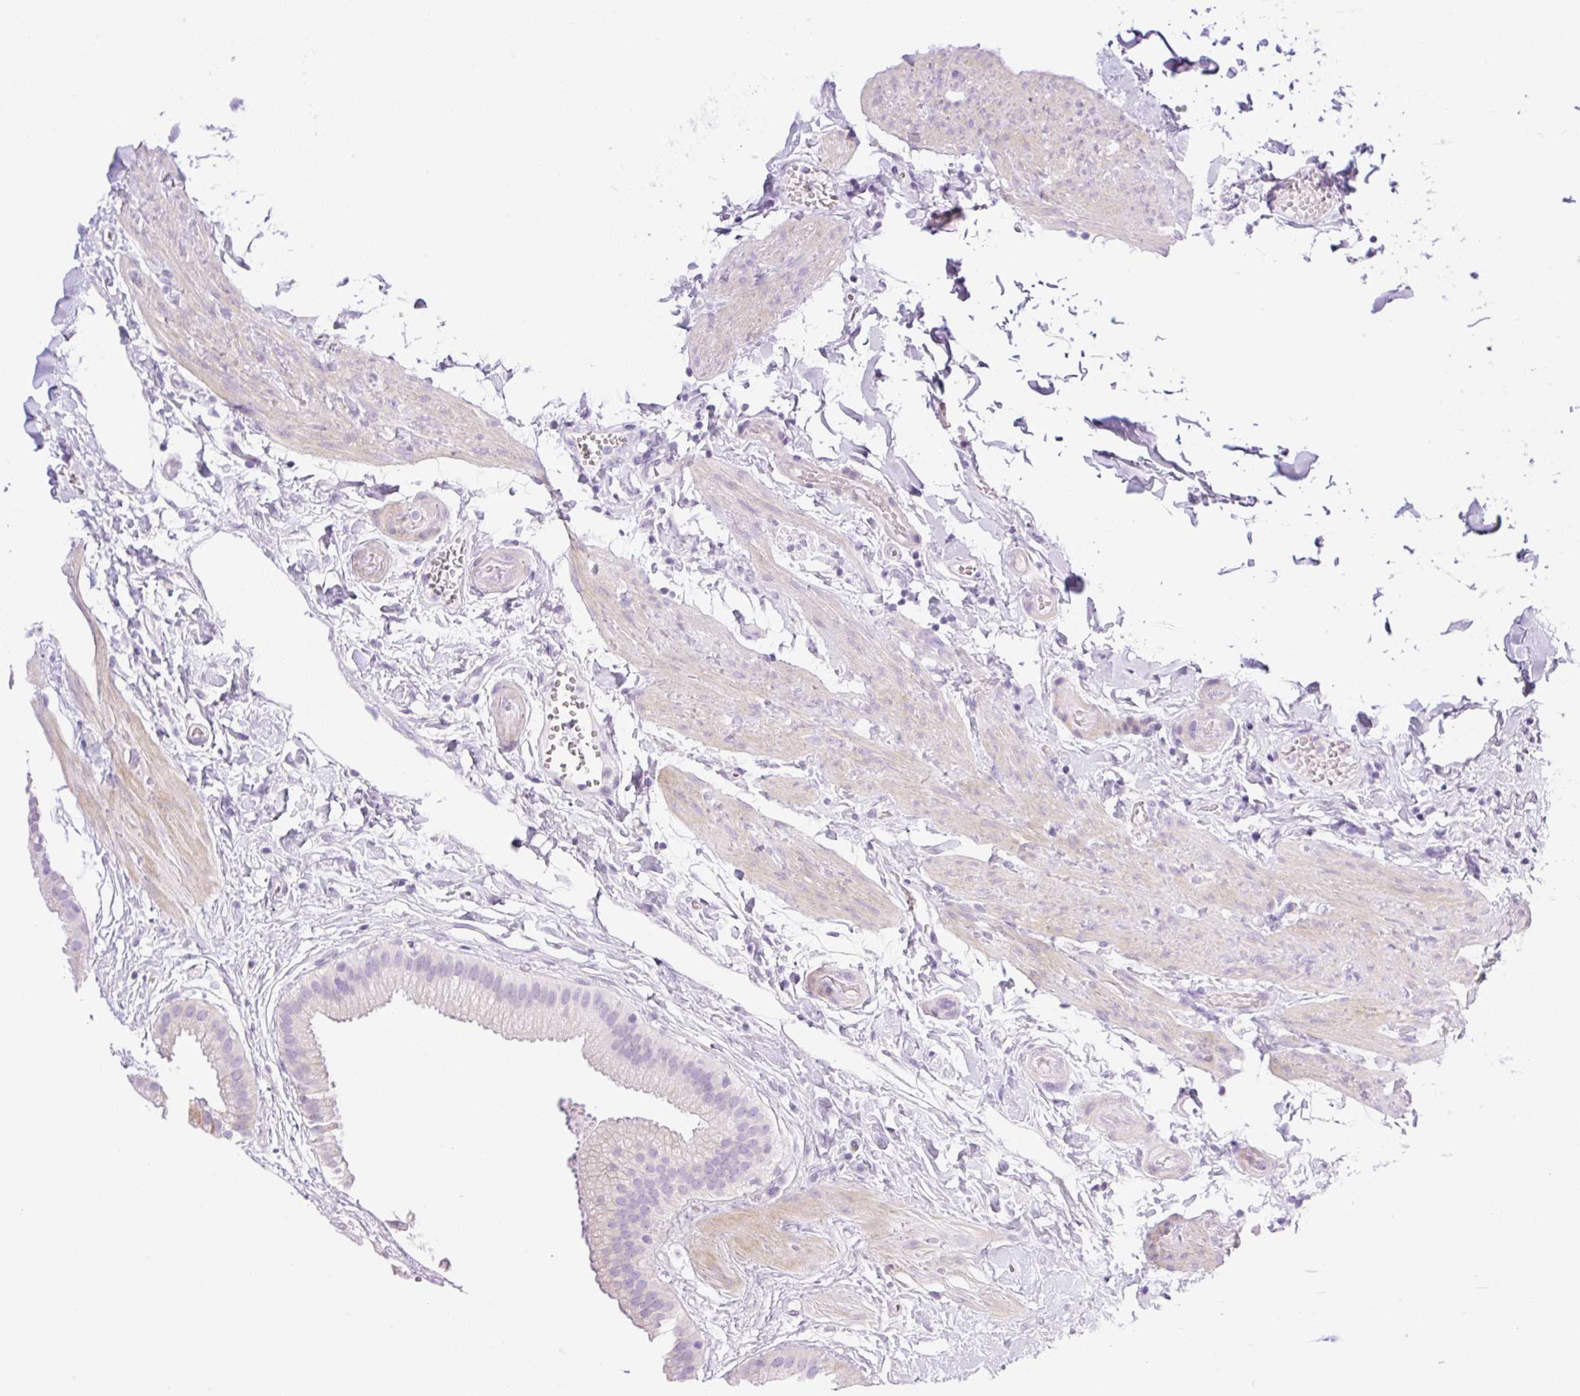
{"staining": {"intensity": "negative", "quantity": "none", "location": "none"}, "tissue": "gallbladder", "cell_type": "Glandular cells", "image_type": "normal", "snomed": [{"axis": "morphology", "description": "Normal tissue, NOS"}, {"axis": "topography", "description": "Gallbladder"}], "caption": "IHC photomicrograph of unremarkable human gallbladder stained for a protein (brown), which shows no staining in glandular cells.", "gene": "PALM3", "patient": {"sex": "female", "age": 63}}